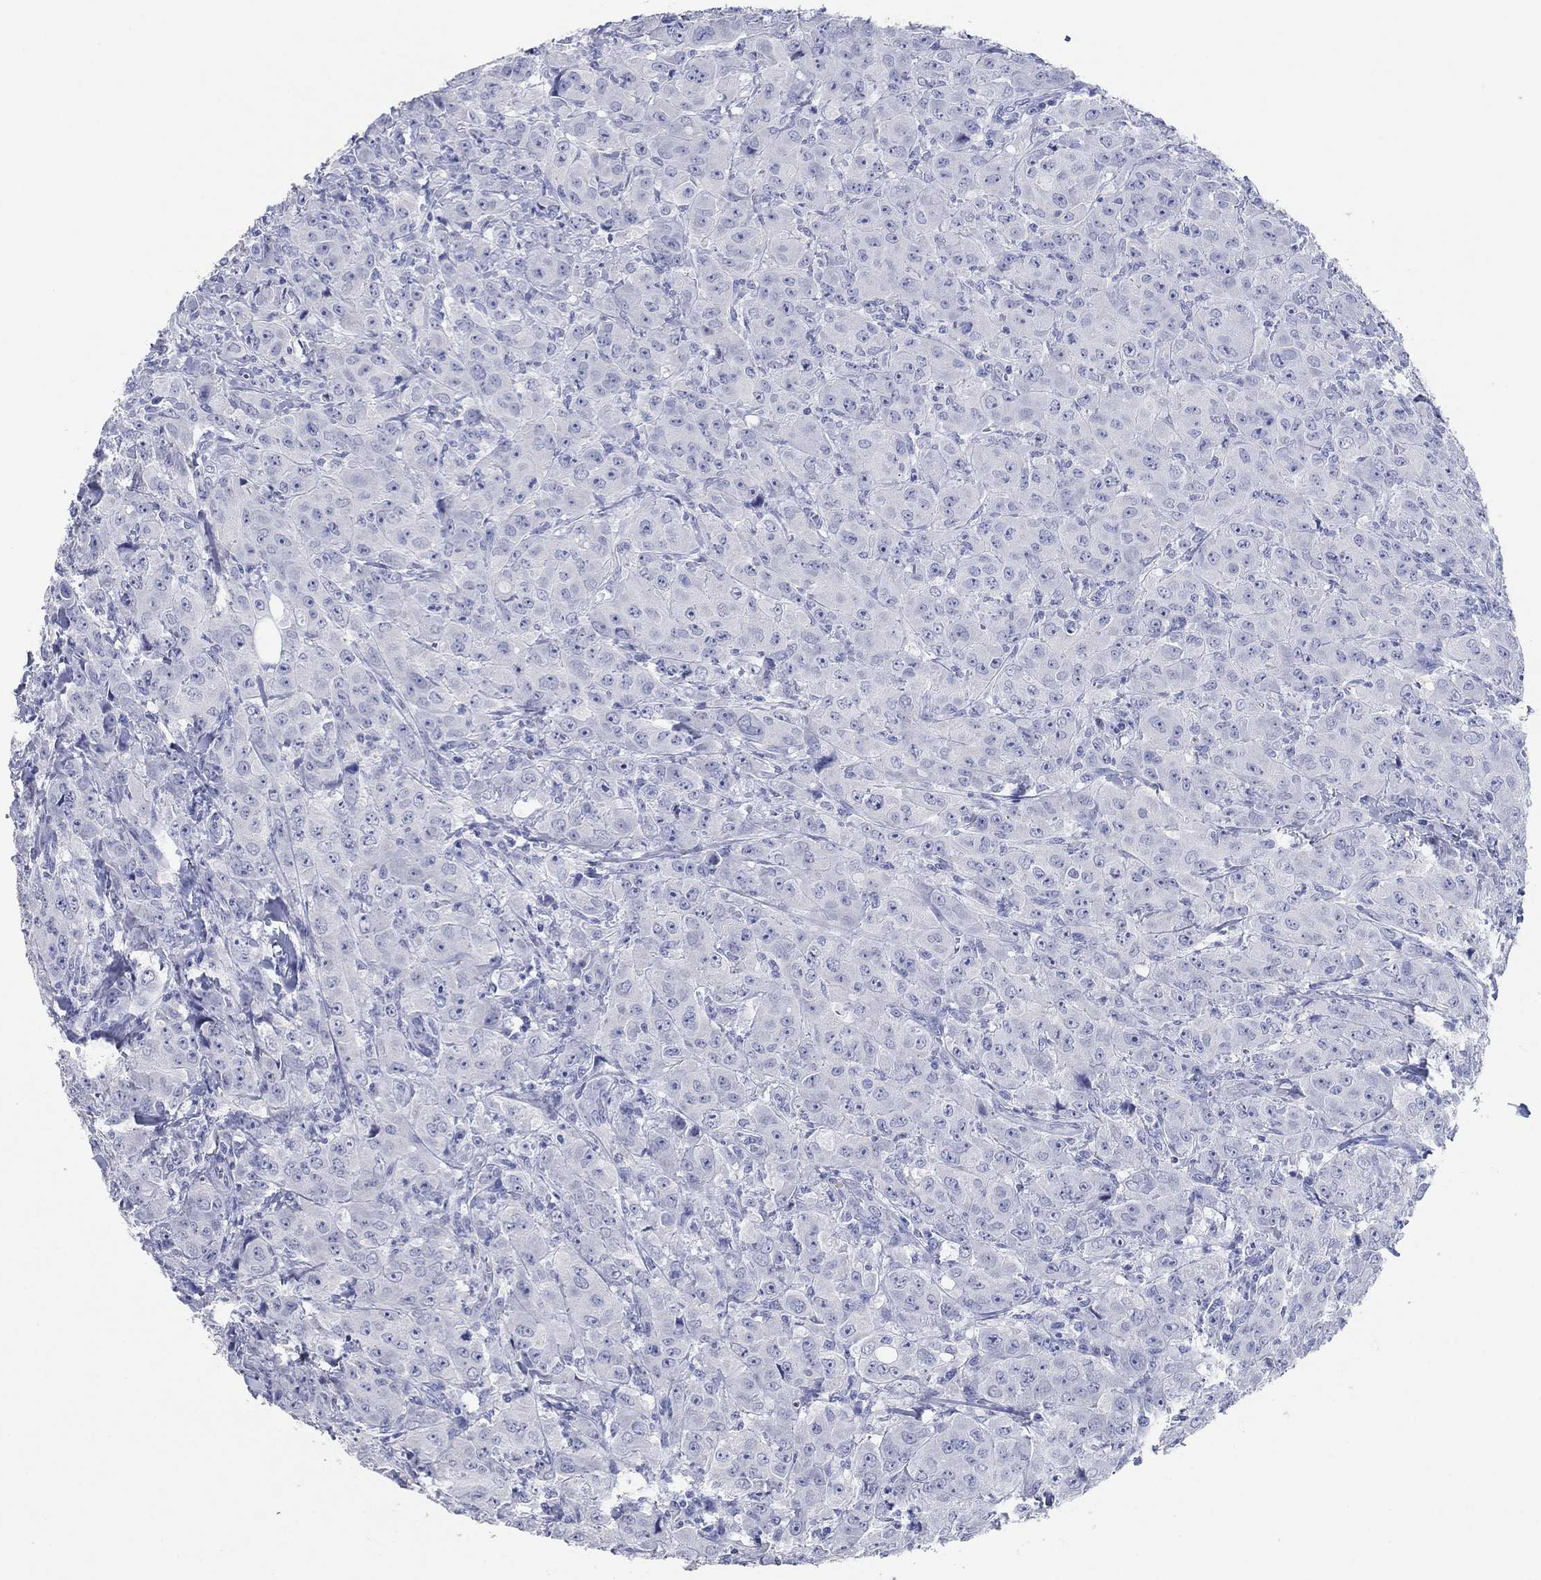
{"staining": {"intensity": "negative", "quantity": "none", "location": "none"}, "tissue": "breast cancer", "cell_type": "Tumor cells", "image_type": "cancer", "snomed": [{"axis": "morphology", "description": "Duct carcinoma"}, {"axis": "topography", "description": "Breast"}], "caption": "A micrograph of breast cancer (infiltrating ductal carcinoma) stained for a protein demonstrates no brown staining in tumor cells.", "gene": "POU5F1", "patient": {"sex": "female", "age": 43}}